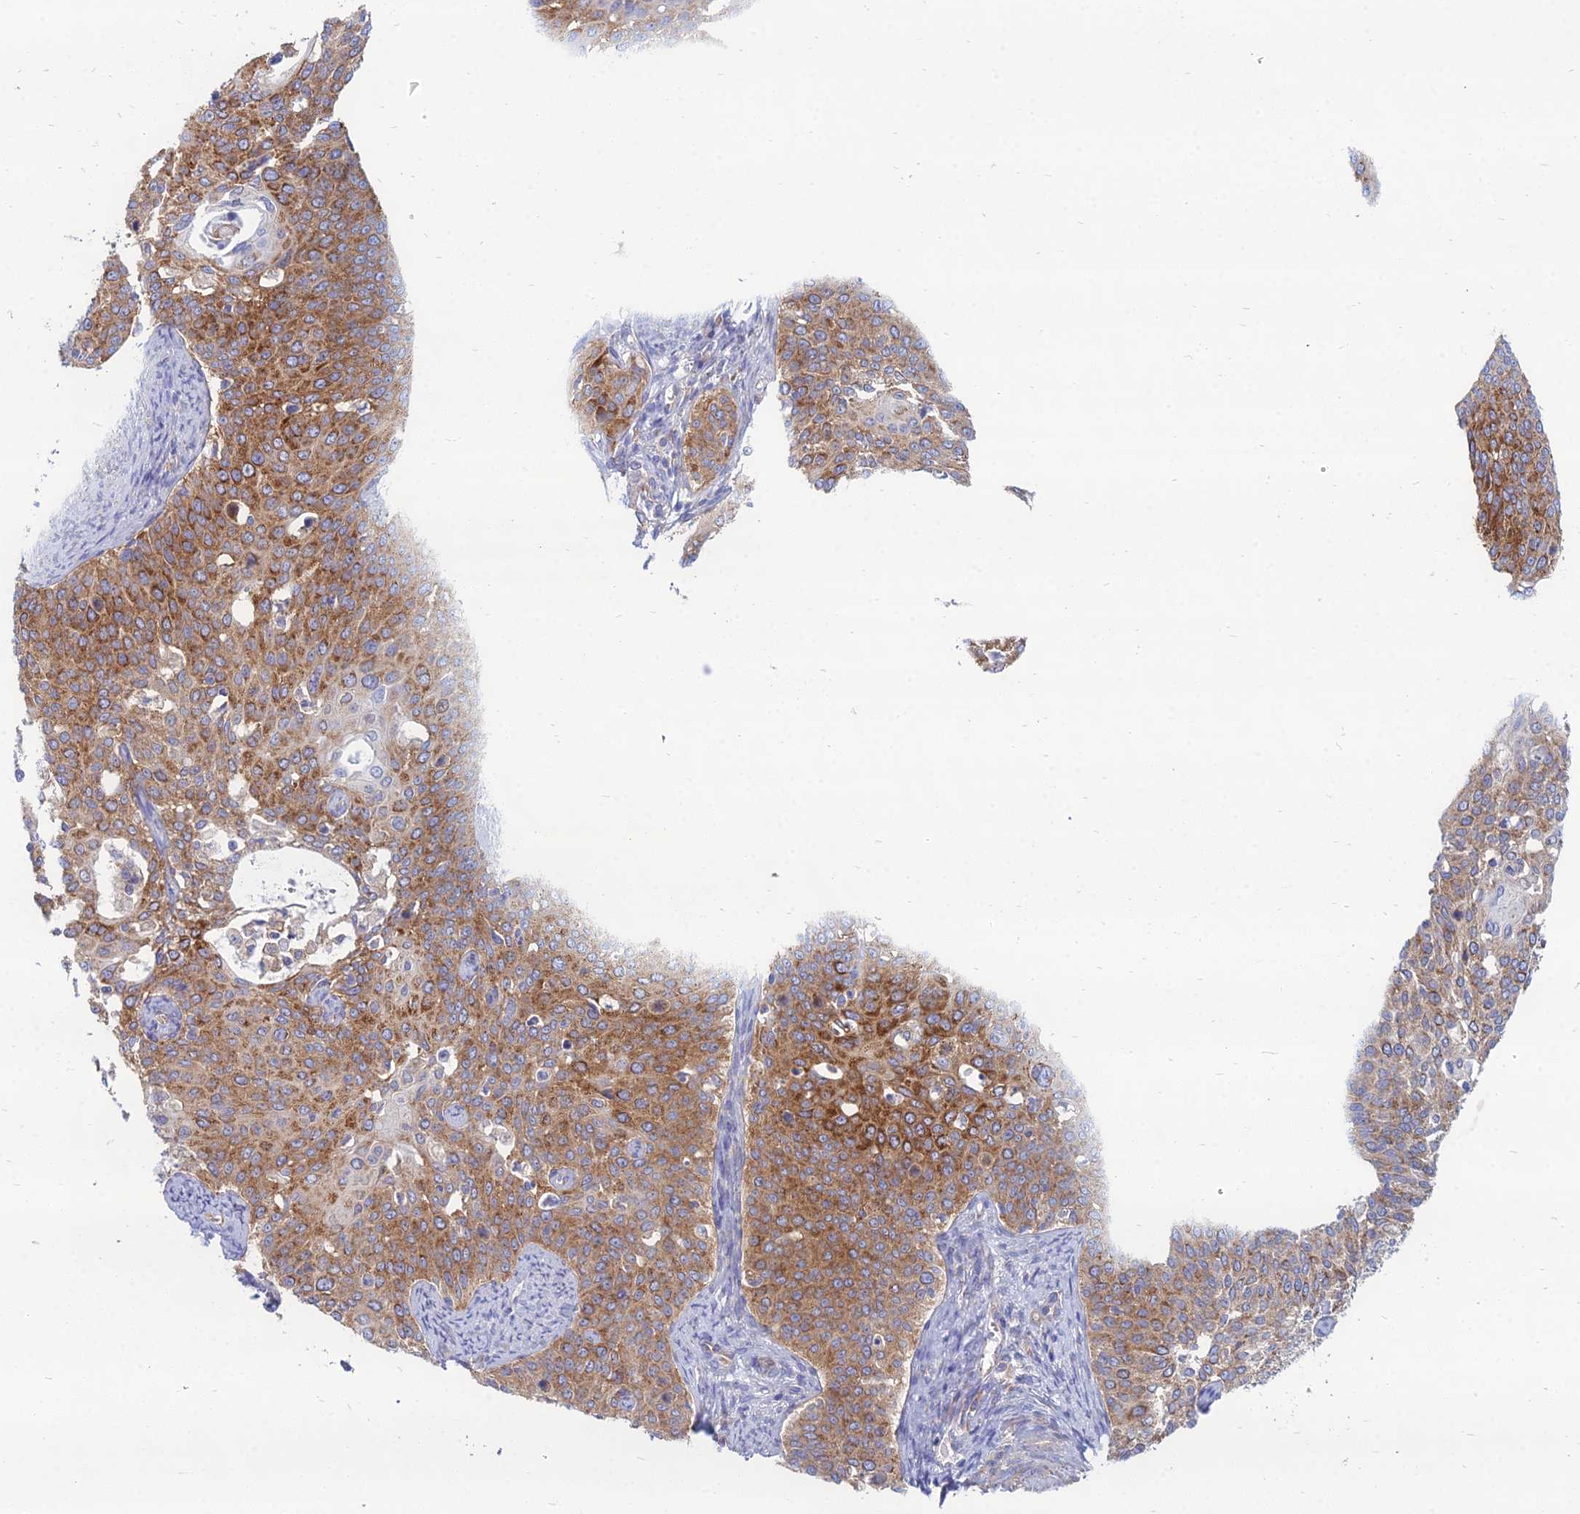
{"staining": {"intensity": "strong", "quantity": ">75%", "location": "cytoplasmic/membranous"}, "tissue": "cervical cancer", "cell_type": "Tumor cells", "image_type": "cancer", "snomed": [{"axis": "morphology", "description": "Squamous cell carcinoma, NOS"}, {"axis": "topography", "description": "Cervix"}], "caption": "Immunohistochemical staining of human cervical cancer (squamous cell carcinoma) exhibits high levels of strong cytoplasmic/membranous protein positivity in approximately >75% of tumor cells.", "gene": "TXLNA", "patient": {"sex": "female", "age": 44}}